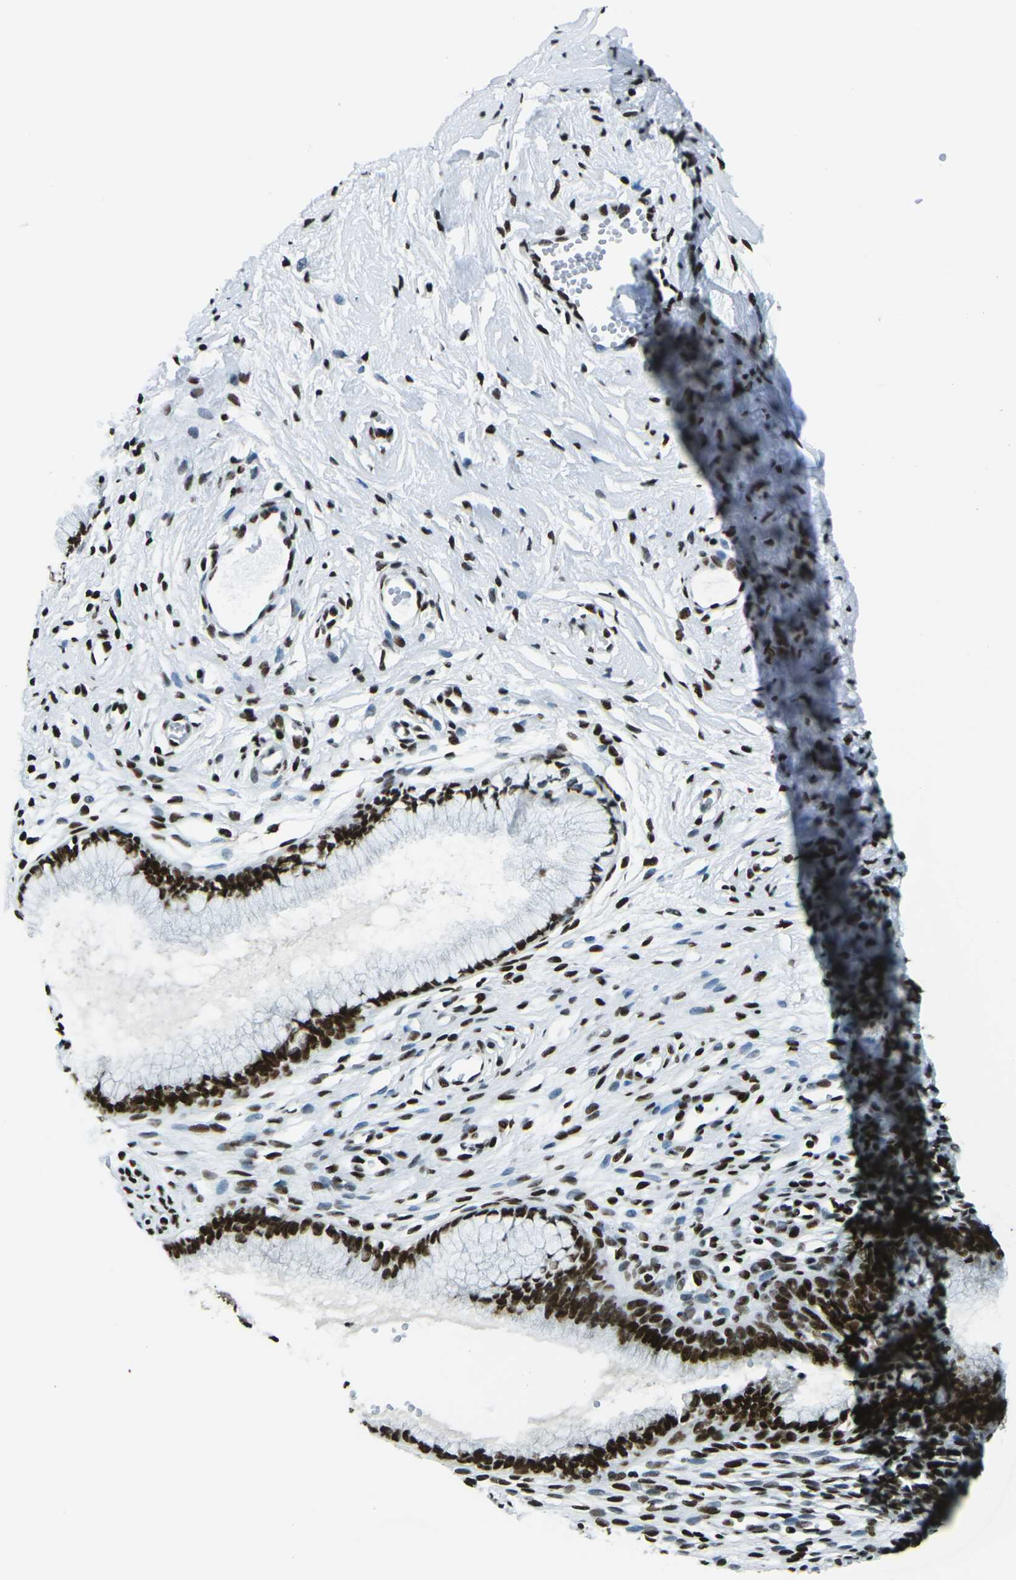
{"staining": {"intensity": "strong", "quantity": ">75%", "location": "nuclear"}, "tissue": "cervix", "cell_type": "Glandular cells", "image_type": "normal", "snomed": [{"axis": "morphology", "description": "Normal tissue, NOS"}, {"axis": "topography", "description": "Cervix"}], "caption": "DAB (3,3'-diaminobenzidine) immunohistochemical staining of benign human cervix reveals strong nuclear protein positivity in approximately >75% of glandular cells. The staining was performed using DAB (3,3'-diaminobenzidine), with brown indicating positive protein expression. Nuclei are stained blue with hematoxylin.", "gene": "HNRNPL", "patient": {"sex": "female", "age": 65}}